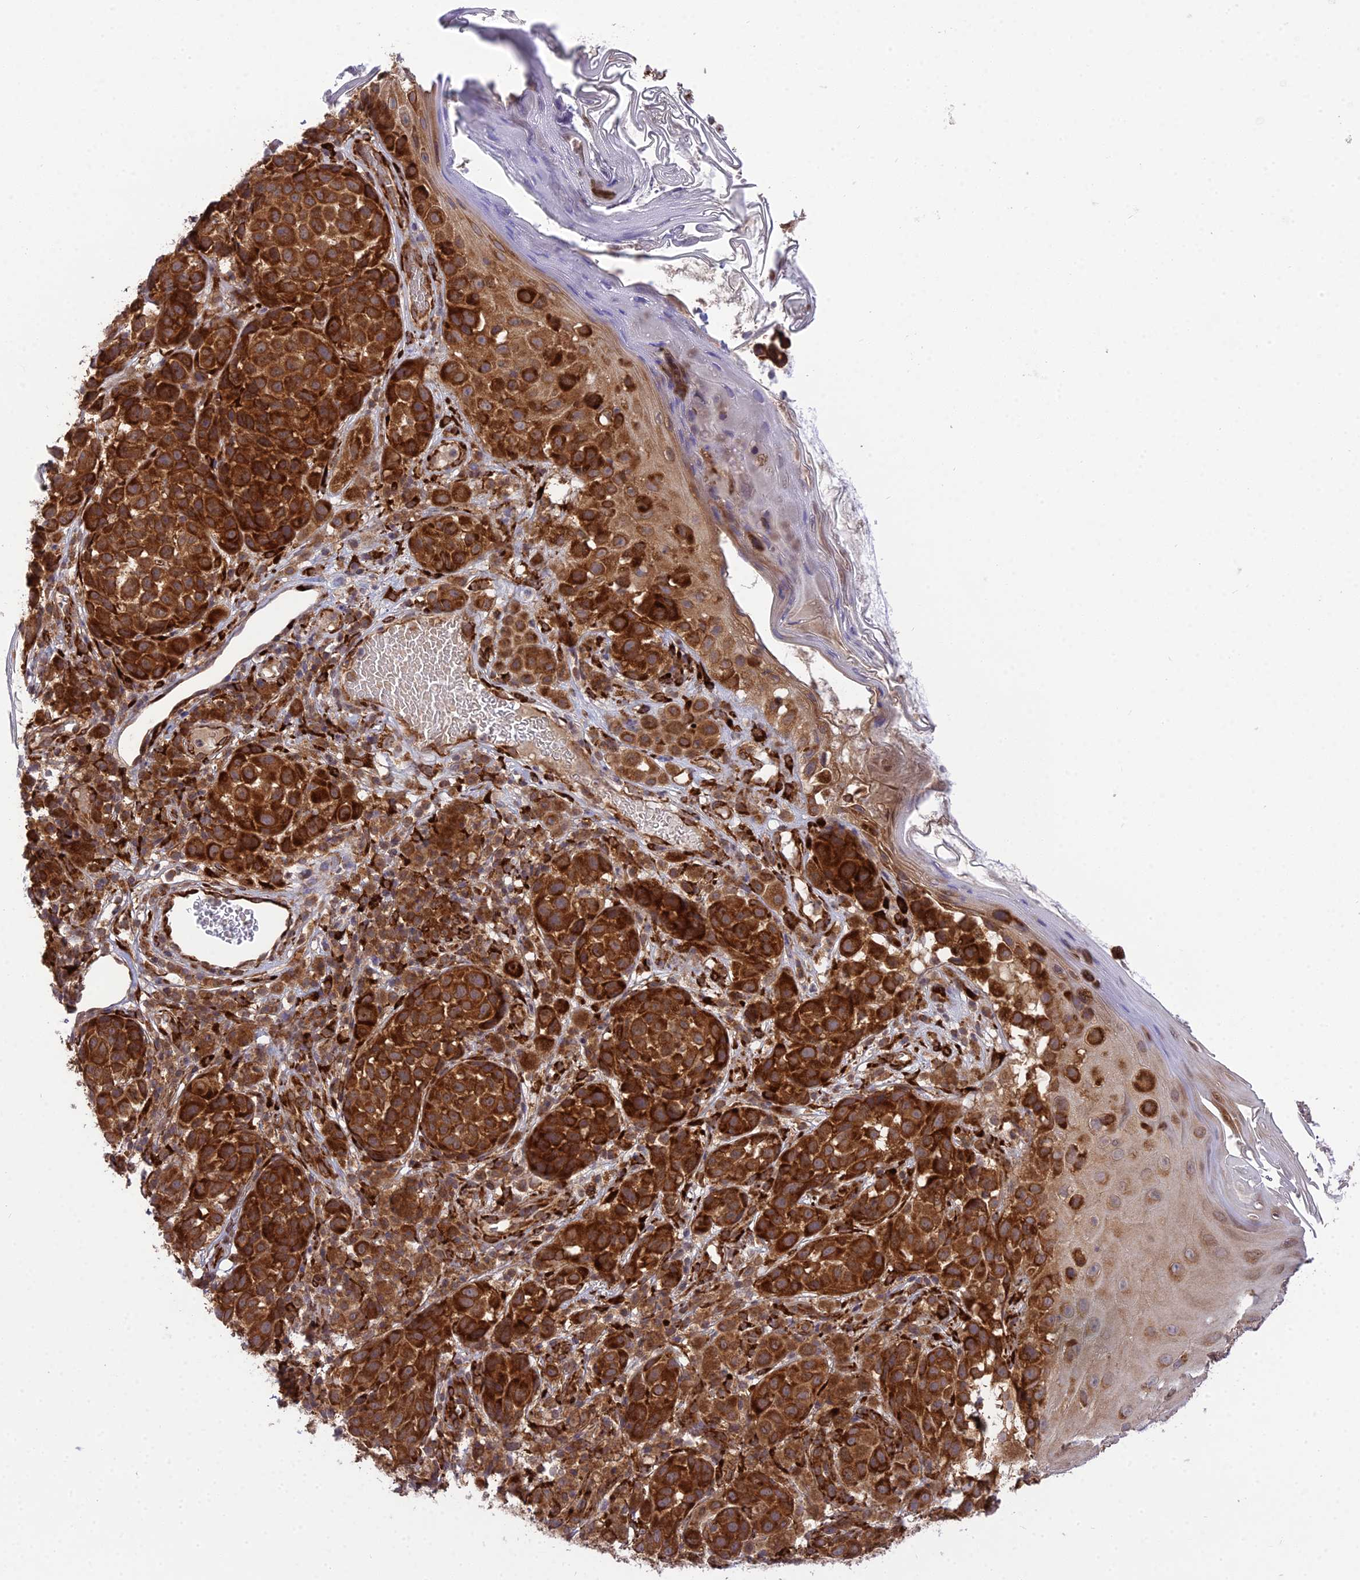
{"staining": {"intensity": "strong", "quantity": ">75%", "location": "cytoplasmic/membranous"}, "tissue": "melanoma", "cell_type": "Tumor cells", "image_type": "cancer", "snomed": [{"axis": "morphology", "description": "Malignant melanoma, NOS"}, {"axis": "topography", "description": "Skin"}], "caption": "IHC micrograph of human malignant melanoma stained for a protein (brown), which shows high levels of strong cytoplasmic/membranous positivity in about >75% of tumor cells.", "gene": "DHCR7", "patient": {"sex": "male", "age": 38}}